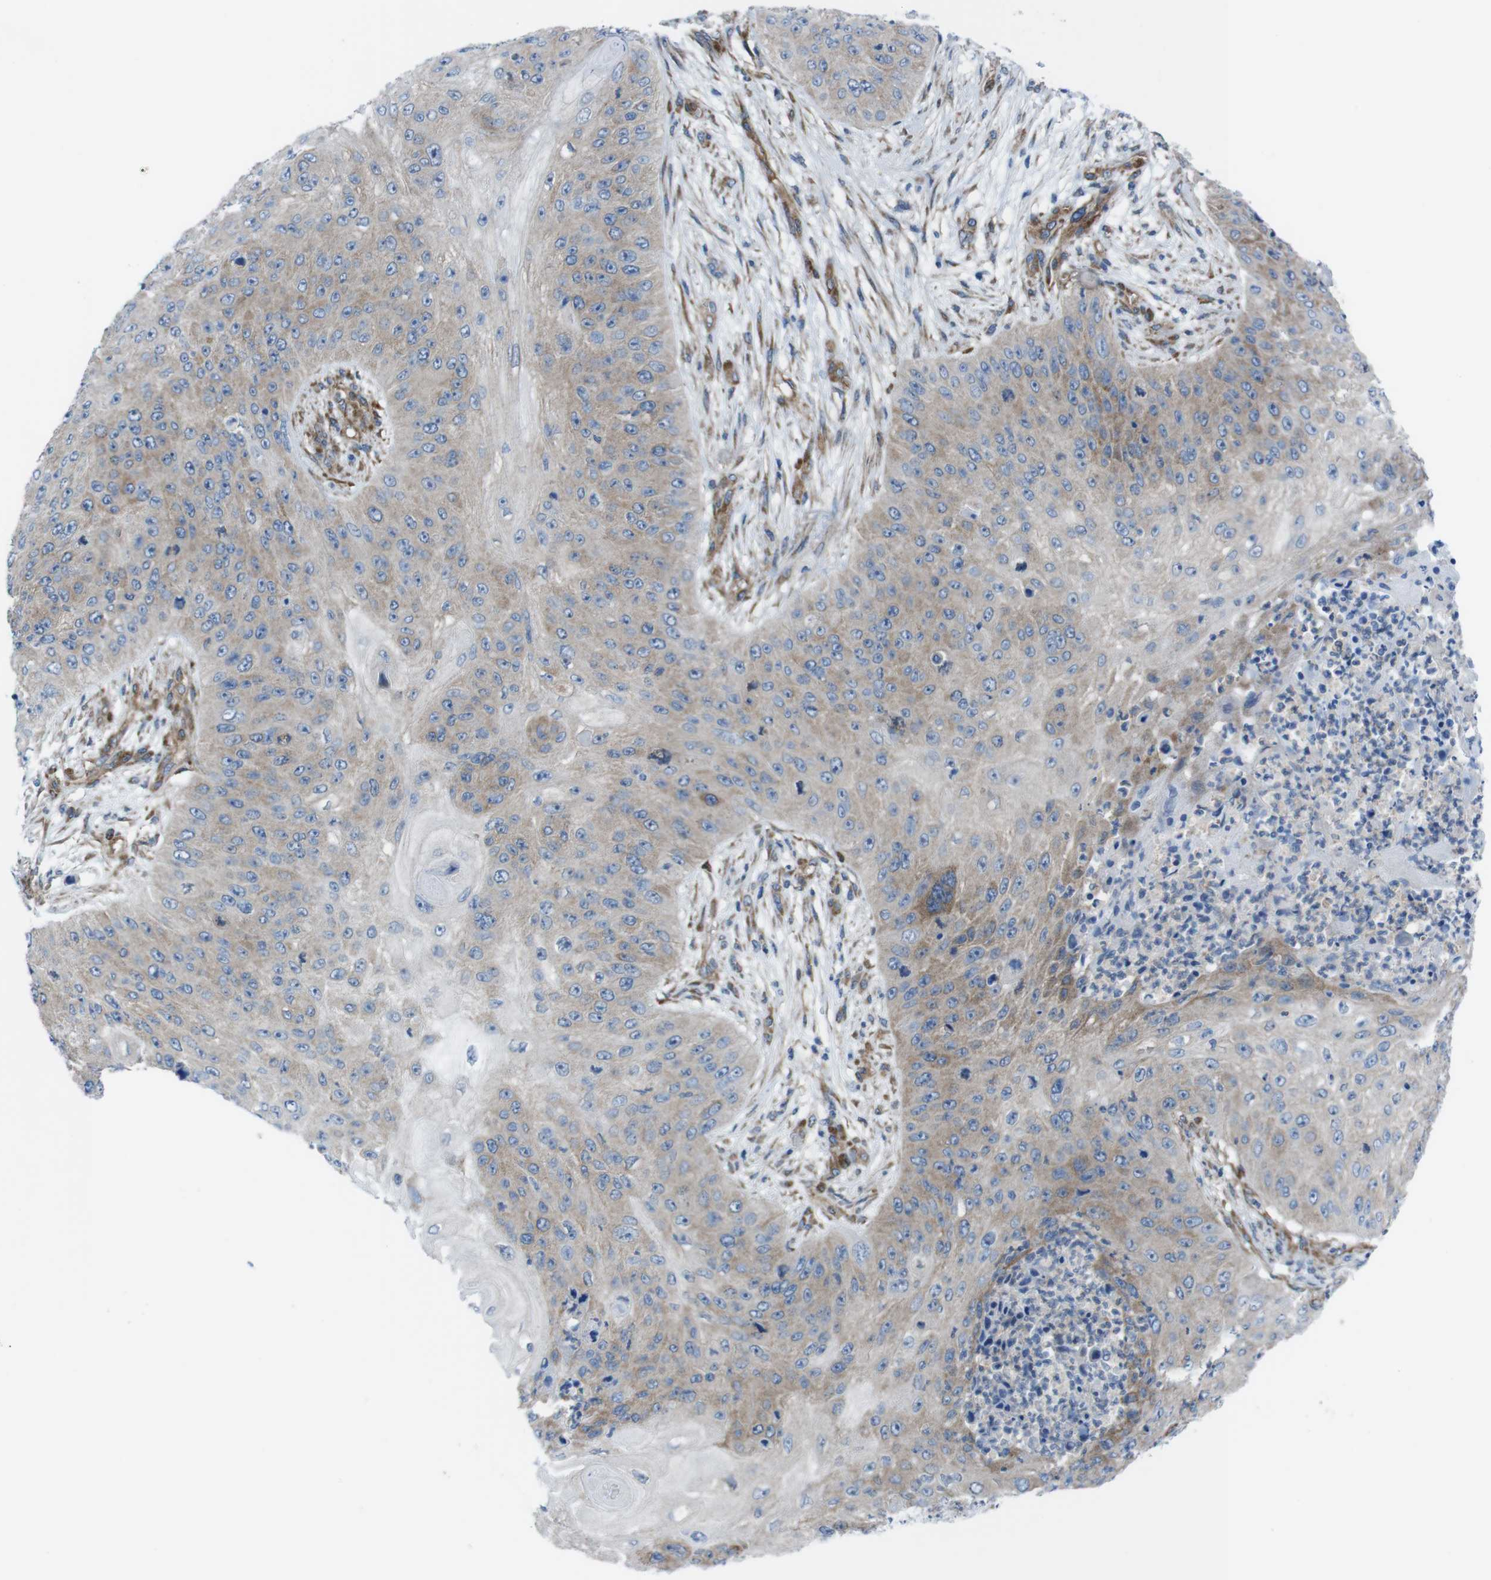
{"staining": {"intensity": "moderate", "quantity": ">75%", "location": "cytoplasmic/membranous"}, "tissue": "skin cancer", "cell_type": "Tumor cells", "image_type": "cancer", "snomed": [{"axis": "morphology", "description": "Squamous cell carcinoma, NOS"}, {"axis": "topography", "description": "Skin"}], "caption": "Immunohistochemistry photomicrograph of human skin cancer (squamous cell carcinoma) stained for a protein (brown), which exhibits medium levels of moderate cytoplasmic/membranous expression in about >75% of tumor cells.", "gene": "DIAPH2", "patient": {"sex": "female", "age": 80}}